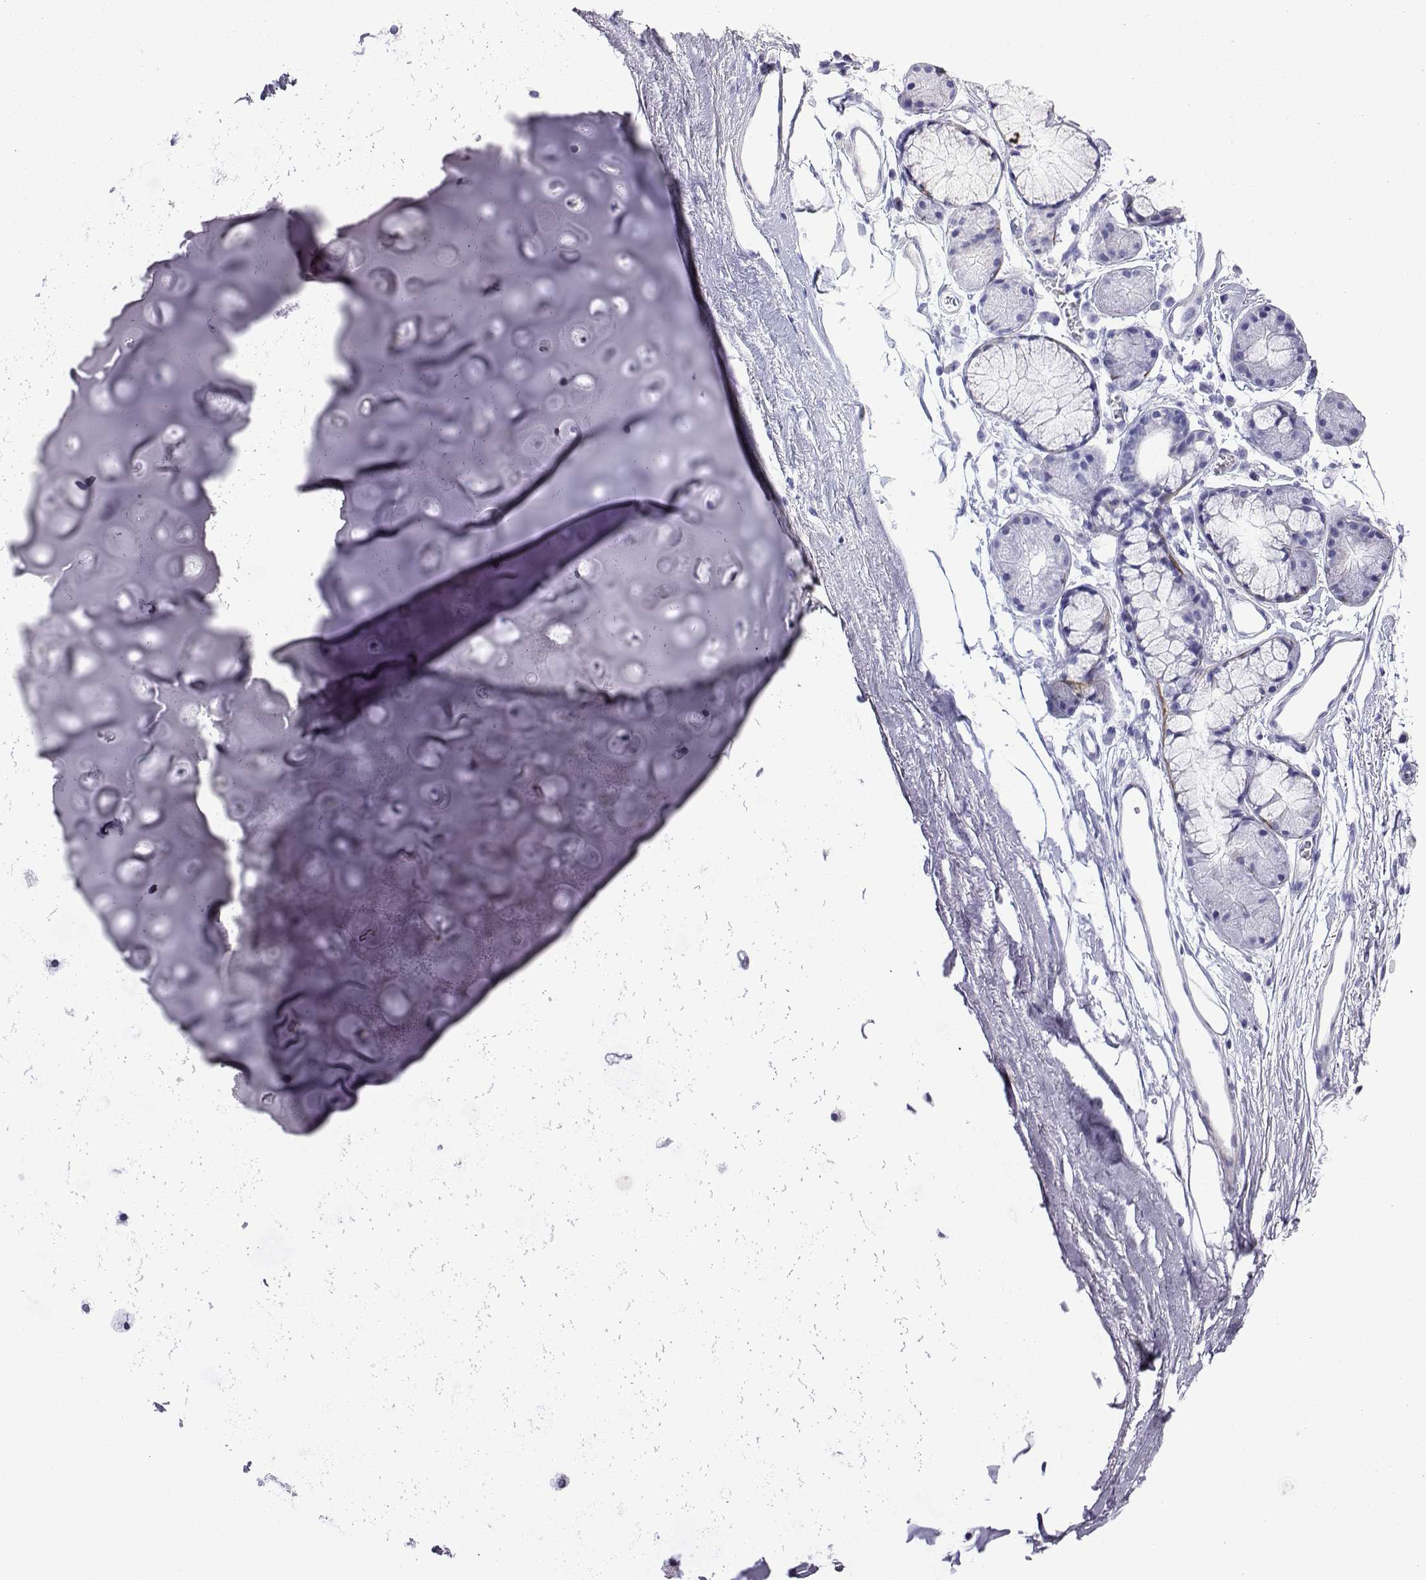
{"staining": {"intensity": "negative", "quantity": "none", "location": "none"}, "tissue": "adipose tissue", "cell_type": "Adipocytes", "image_type": "normal", "snomed": [{"axis": "morphology", "description": "Normal tissue, NOS"}, {"axis": "topography", "description": "Cartilage tissue"}, {"axis": "topography", "description": "Bronchus"}], "caption": "DAB immunohistochemical staining of benign human adipose tissue reveals no significant positivity in adipocytes.", "gene": "KCNF1", "patient": {"sex": "female", "age": 79}}